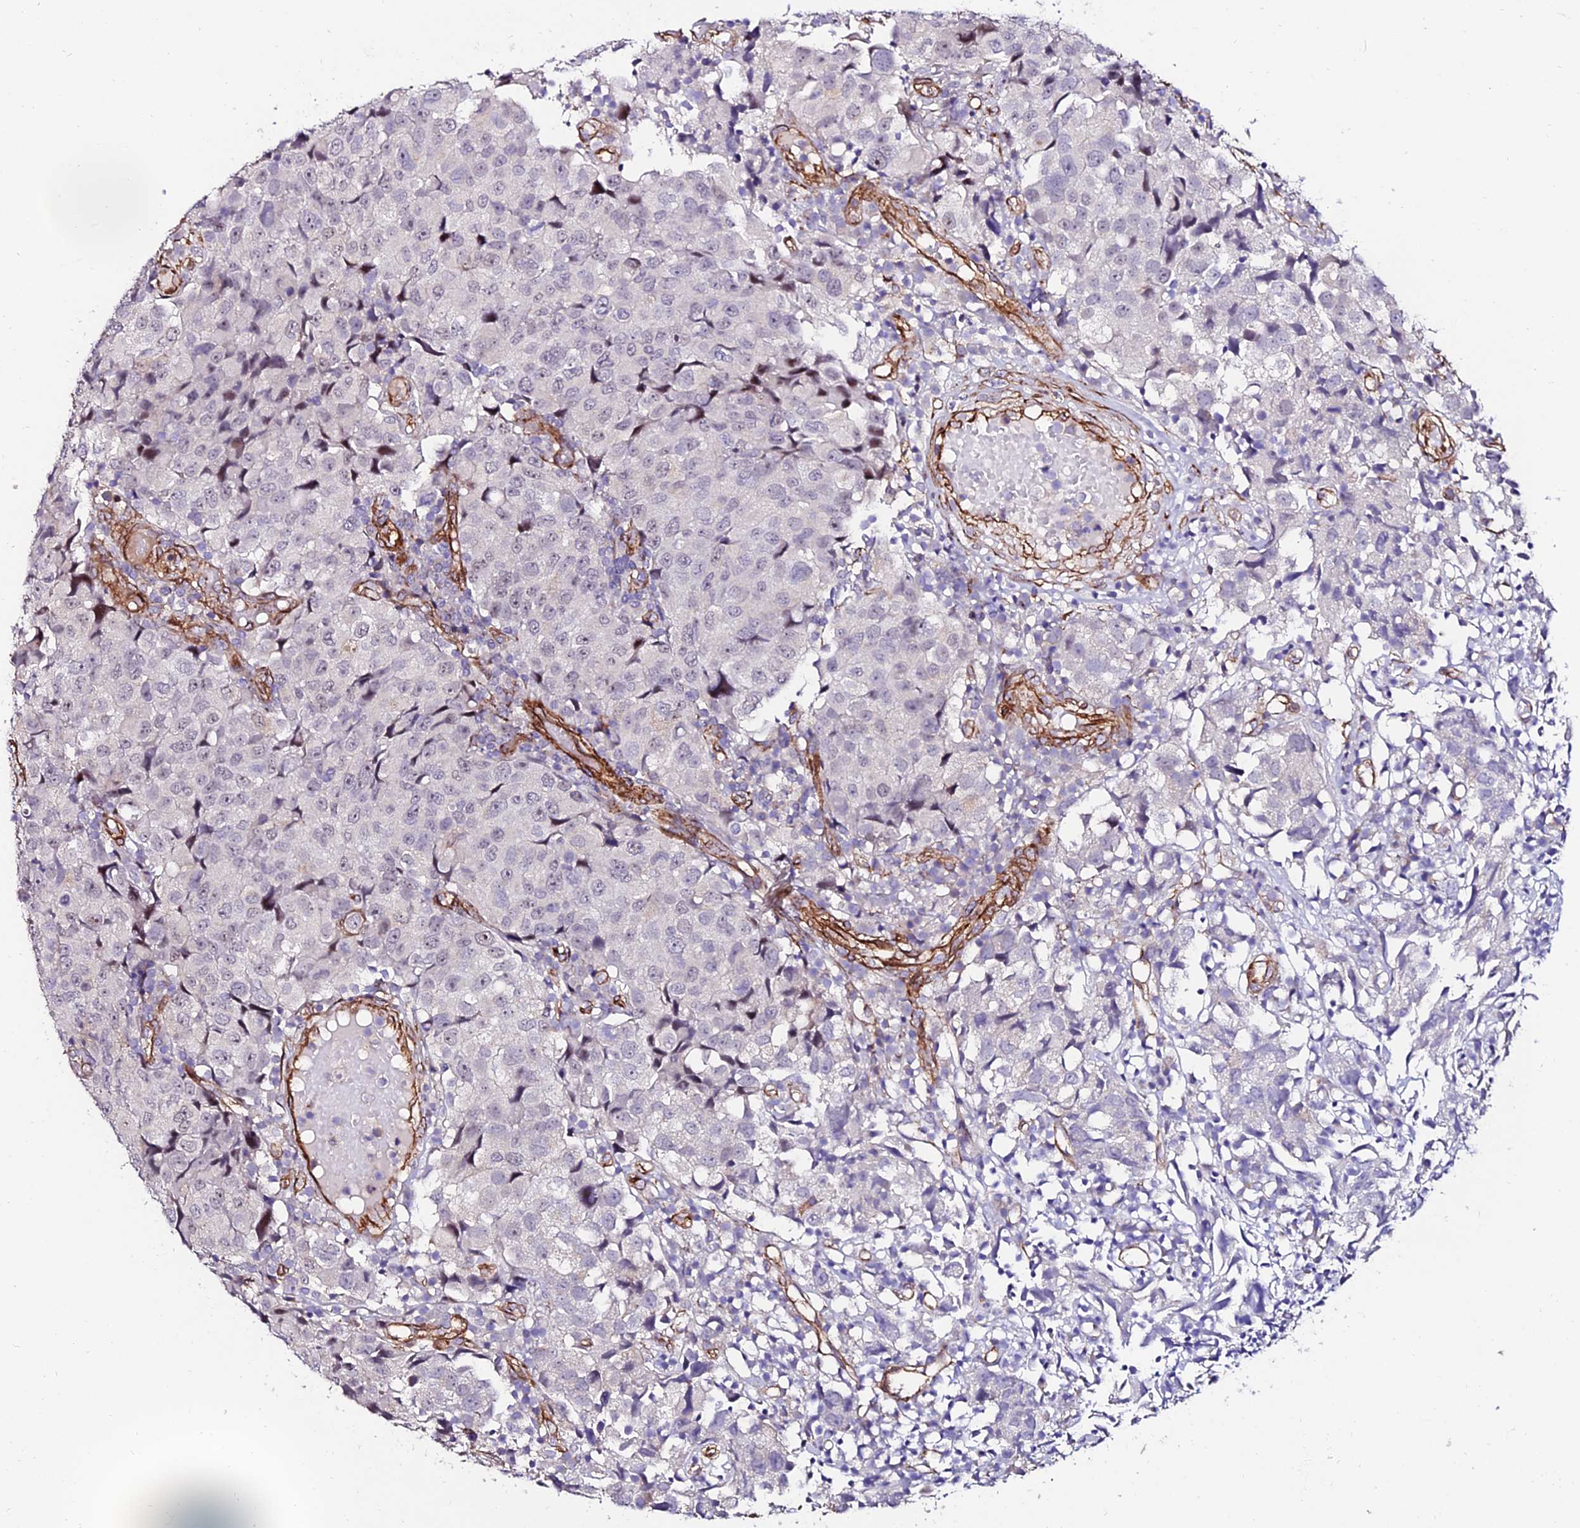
{"staining": {"intensity": "negative", "quantity": "none", "location": "none"}, "tissue": "urothelial cancer", "cell_type": "Tumor cells", "image_type": "cancer", "snomed": [{"axis": "morphology", "description": "Urothelial carcinoma, High grade"}, {"axis": "topography", "description": "Urinary bladder"}], "caption": "Histopathology image shows no significant protein expression in tumor cells of urothelial cancer. The staining is performed using DAB (3,3'-diaminobenzidine) brown chromogen with nuclei counter-stained in using hematoxylin.", "gene": "ALDH3B2", "patient": {"sex": "female", "age": 75}}